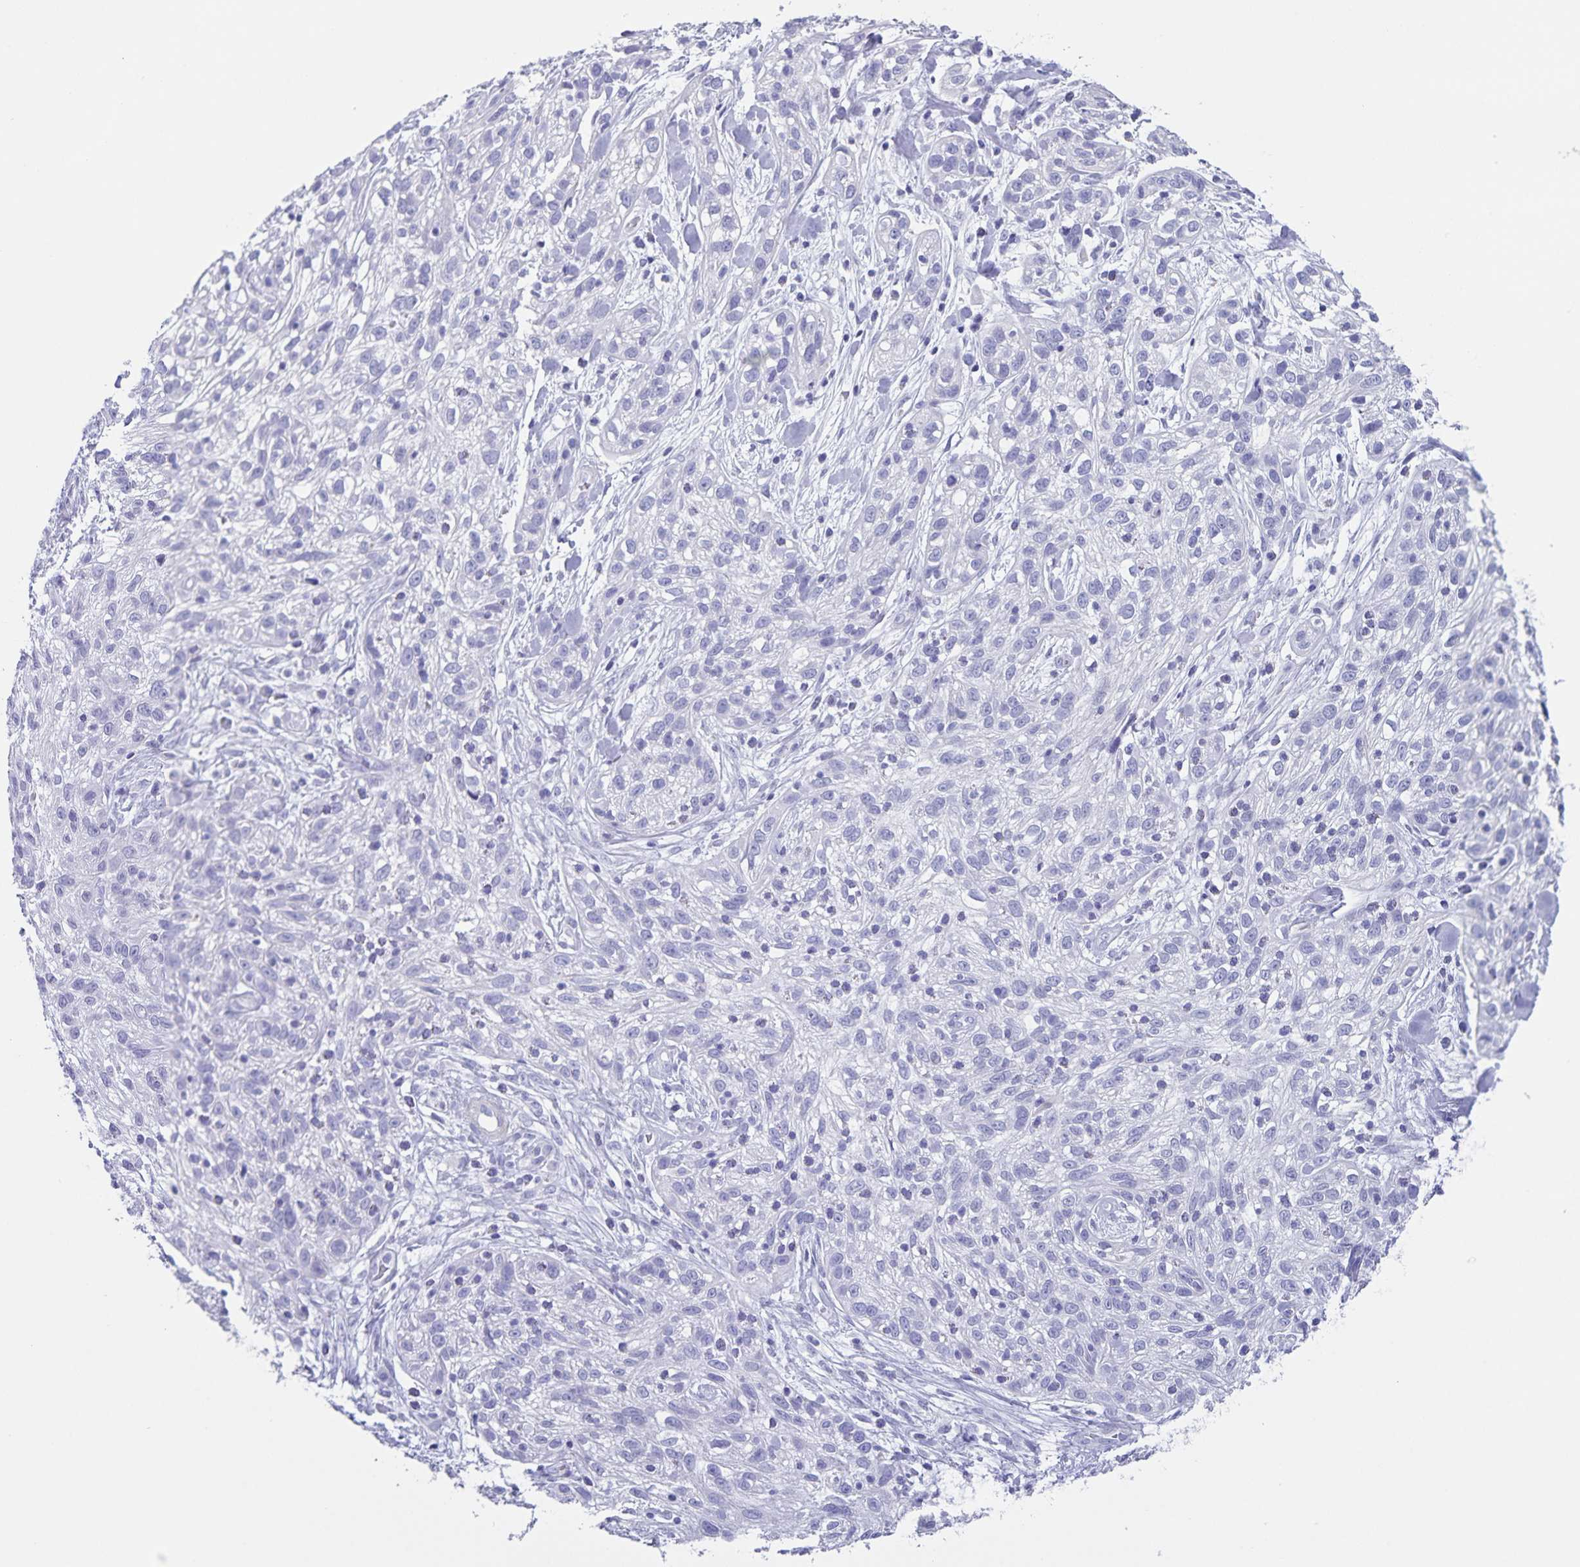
{"staining": {"intensity": "negative", "quantity": "none", "location": "none"}, "tissue": "skin cancer", "cell_type": "Tumor cells", "image_type": "cancer", "snomed": [{"axis": "morphology", "description": "Squamous cell carcinoma, NOS"}, {"axis": "topography", "description": "Skin"}], "caption": "Protein analysis of skin cancer (squamous cell carcinoma) exhibits no significant expression in tumor cells.", "gene": "C11orf42", "patient": {"sex": "male", "age": 82}}